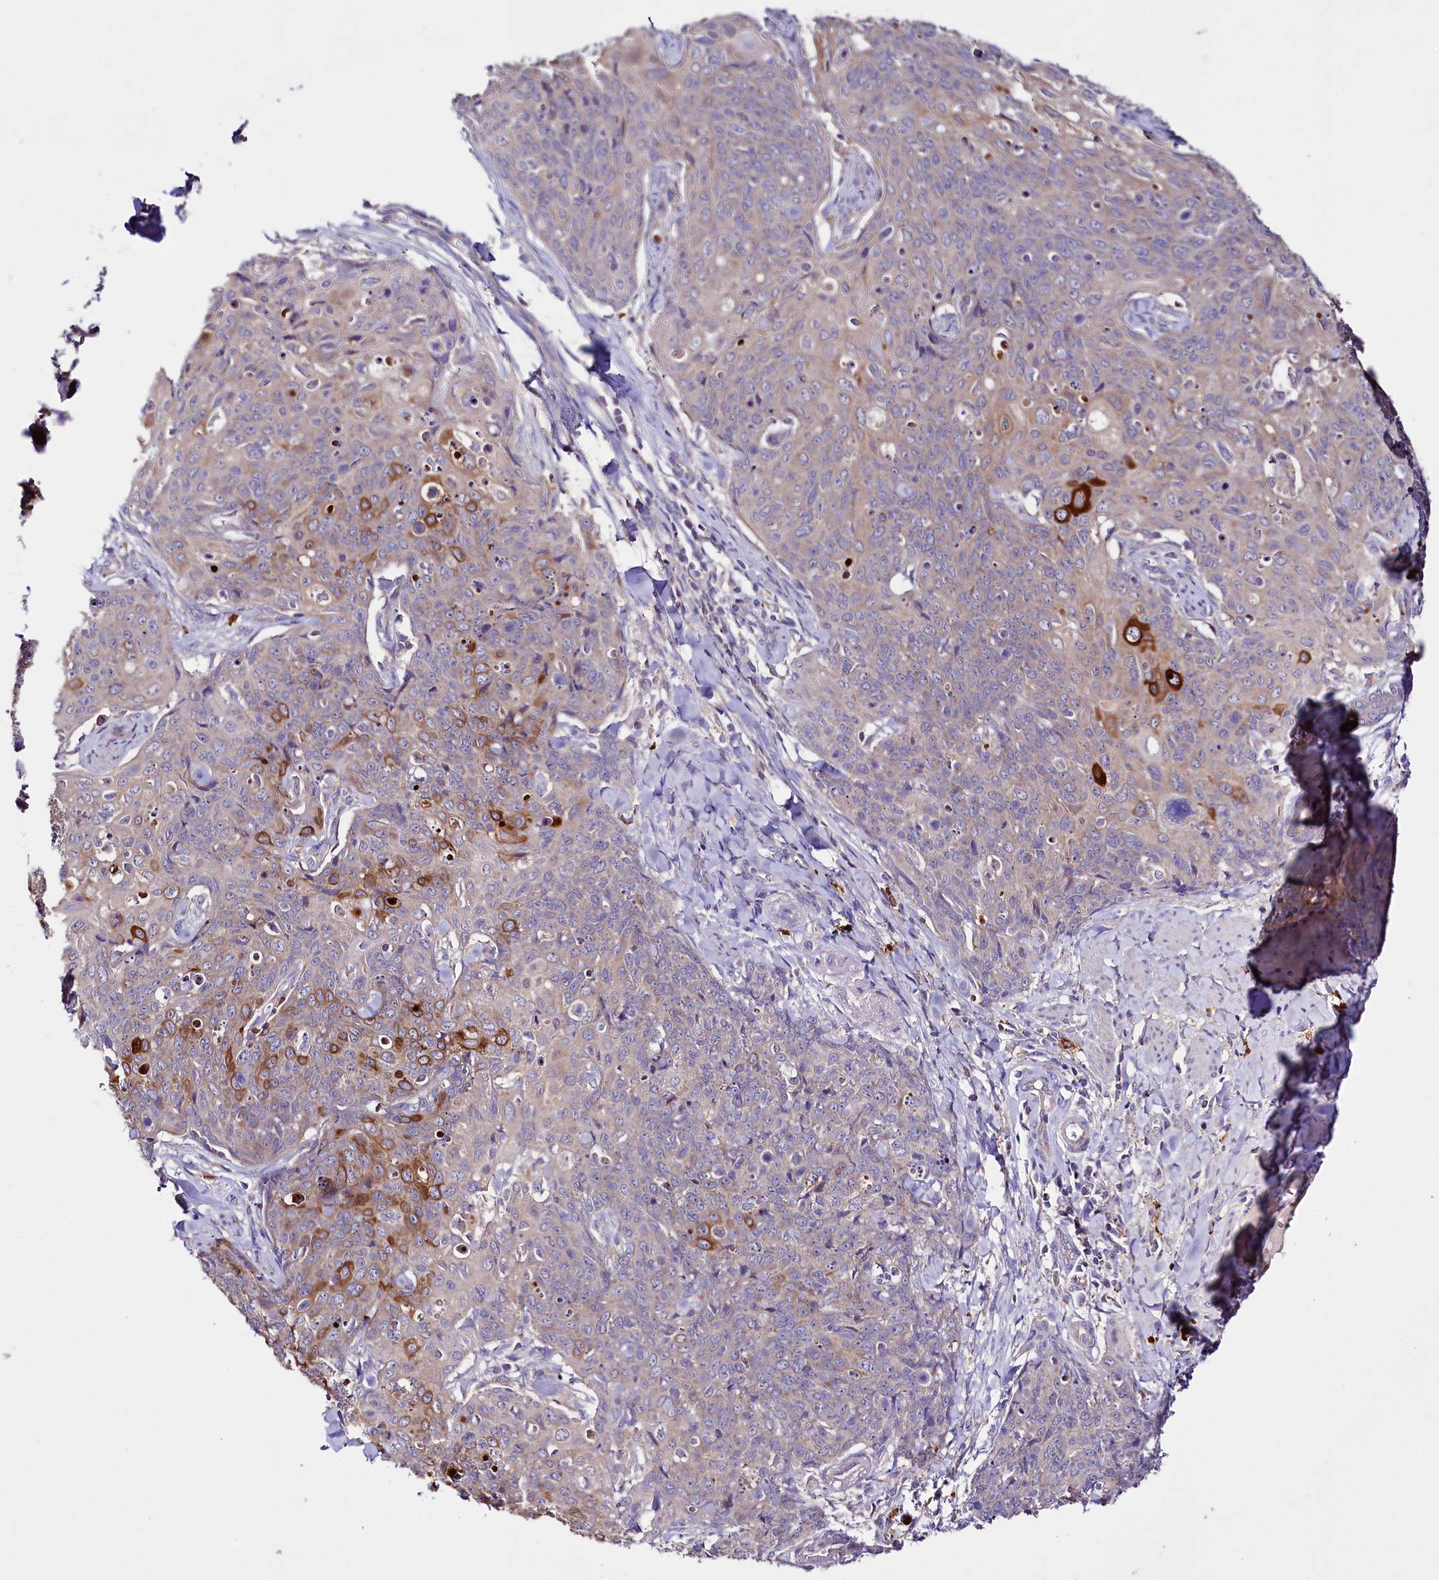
{"staining": {"intensity": "strong", "quantity": "<25%", "location": "cytoplasmic/membranous"}, "tissue": "skin cancer", "cell_type": "Tumor cells", "image_type": "cancer", "snomed": [{"axis": "morphology", "description": "Squamous cell carcinoma, NOS"}, {"axis": "topography", "description": "Skin"}, {"axis": "topography", "description": "Vulva"}], "caption": "Human skin cancer stained for a protein (brown) shows strong cytoplasmic/membranous positive positivity in about <25% of tumor cells.", "gene": "ZNF45", "patient": {"sex": "female", "age": 85}}